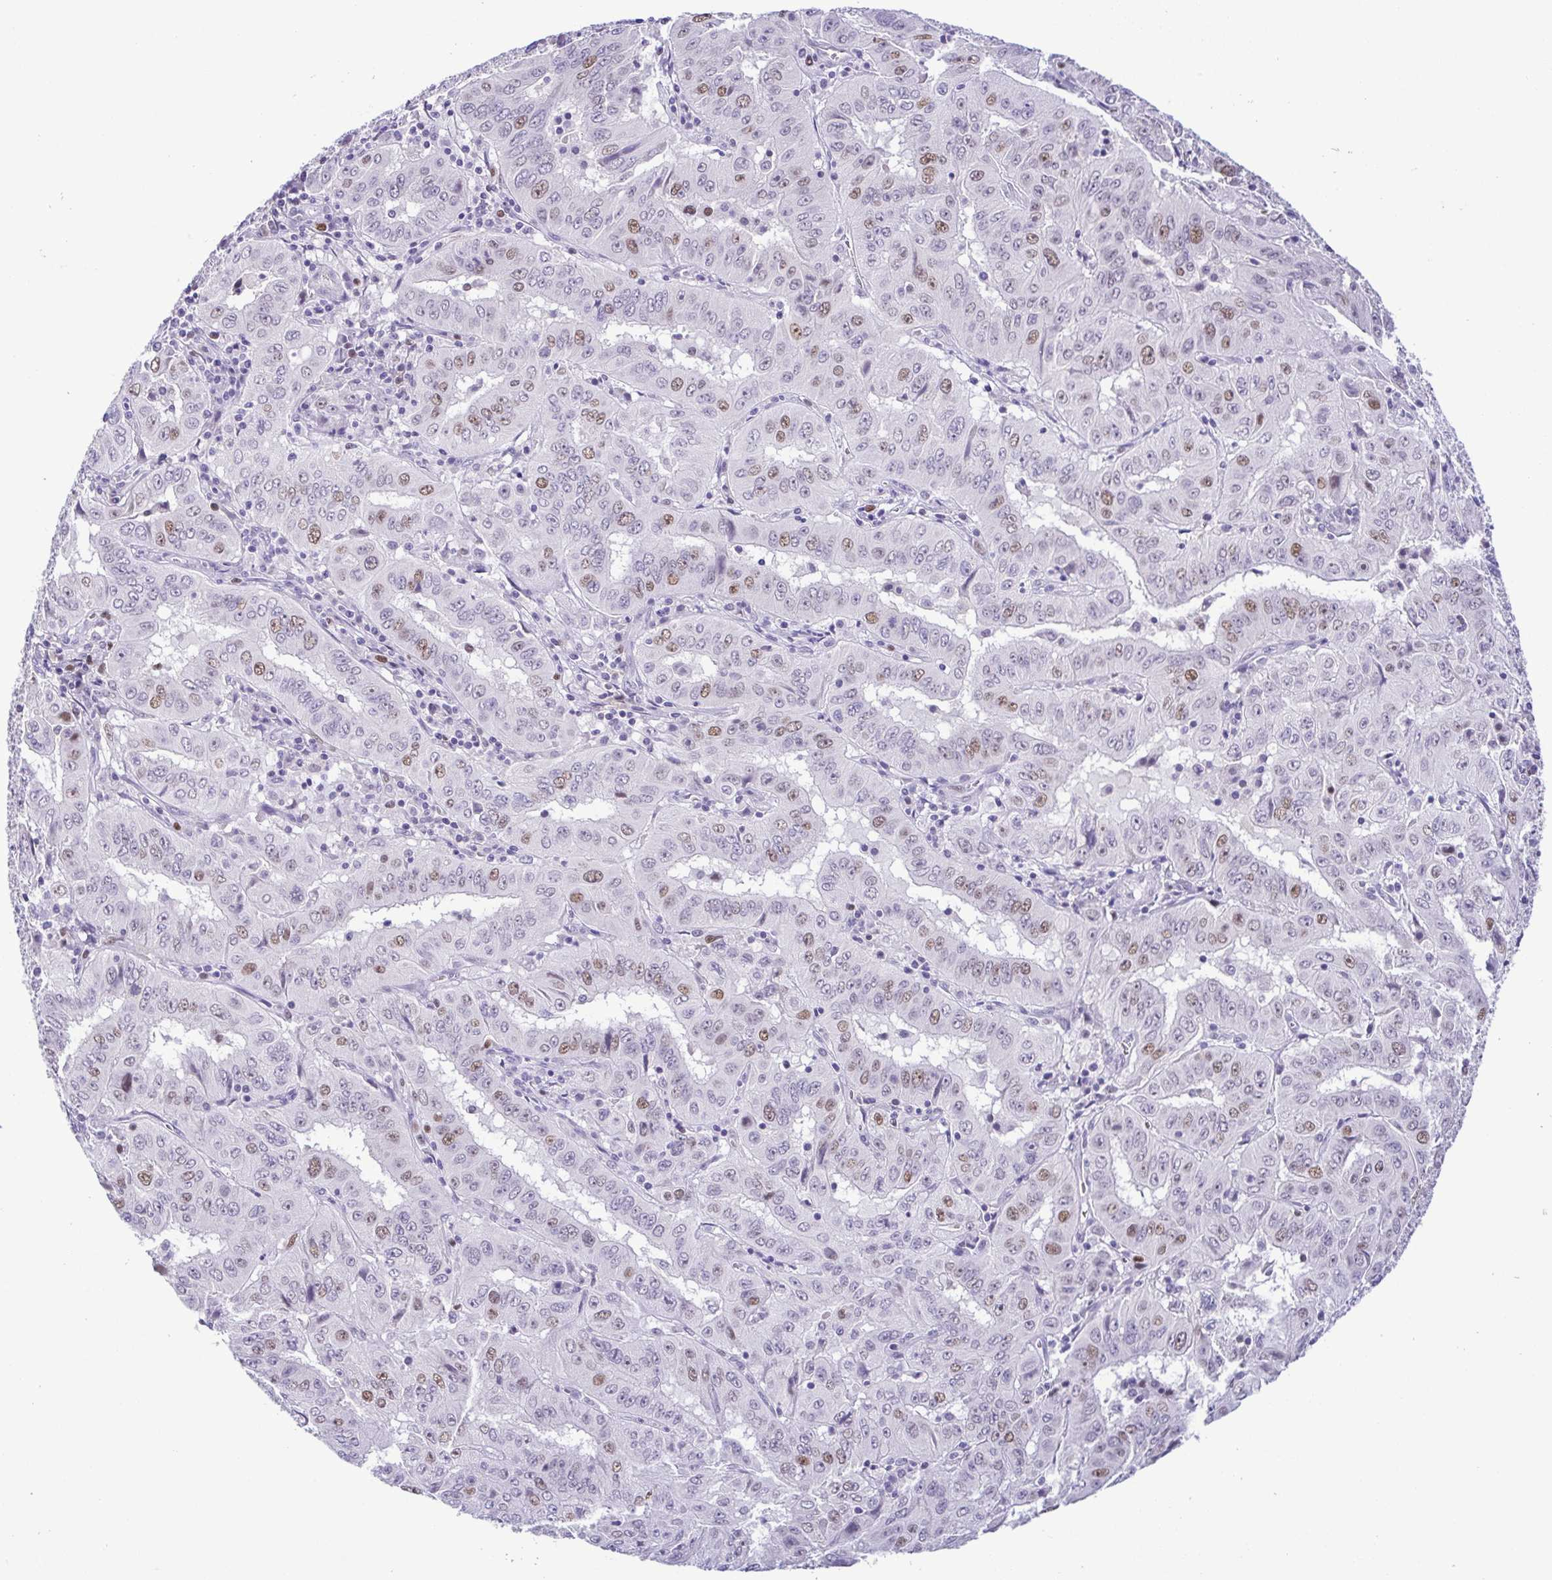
{"staining": {"intensity": "moderate", "quantity": "25%-75%", "location": "nuclear"}, "tissue": "pancreatic cancer", "cell_type": "Tumor cells", "image_type": "cancer", "snomed": [{"axis": "morphology", "description": "Adenocarcinoma, NOS"}, {"axis": "topography", "description": "Pancreas"}], "caption": "Pancreatic adenocarcinoma stained for a protein (brown) reveals moderate nuclear positive expression in about 25%-75% of tumor cells.", "gene": "TIPIN", "patient": {"sex": "male", "age": 63}}